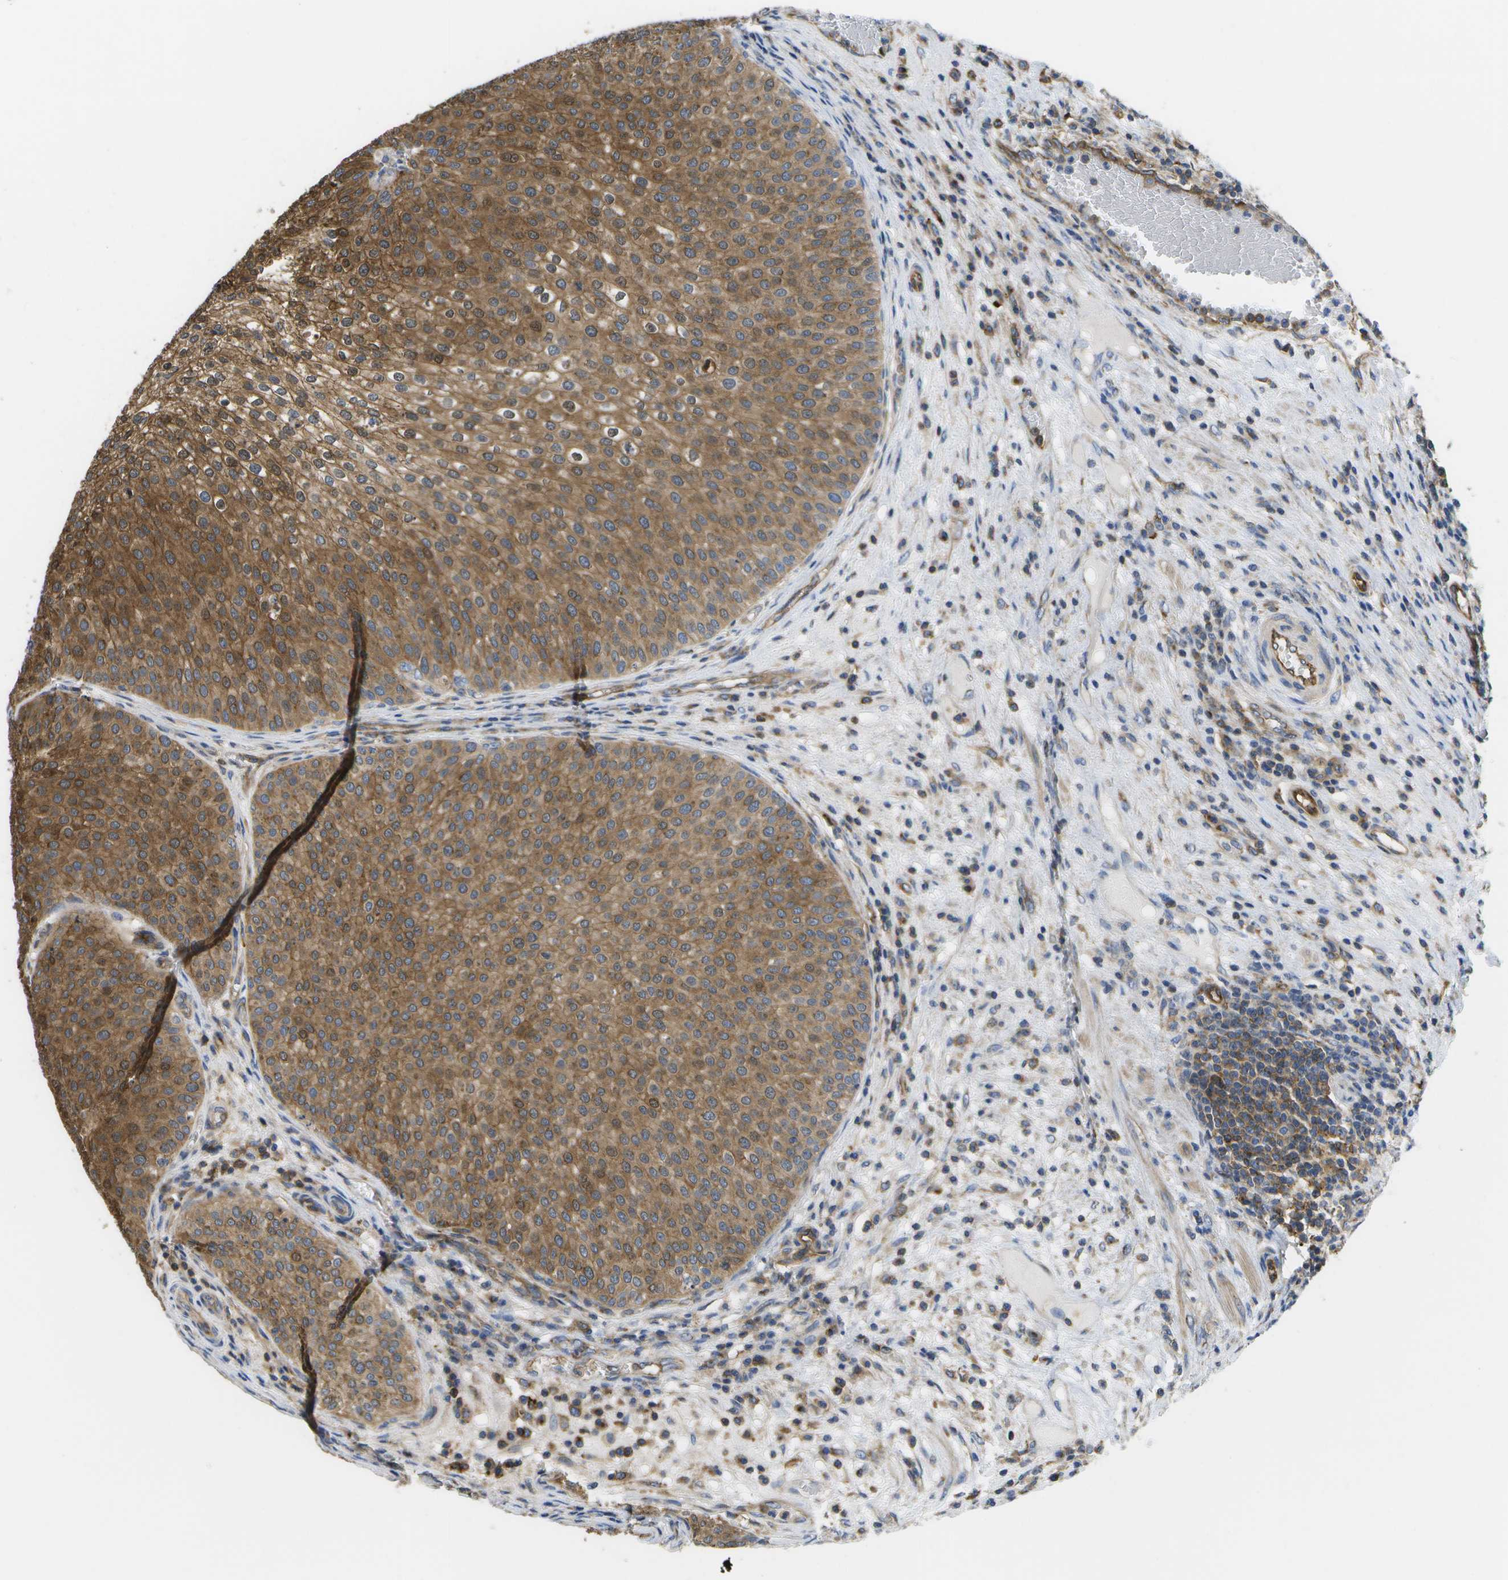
{"staining": {"intensity": "moderate", "quantity": ">75%", "location": "cytoplasmic/membranous"}, "tissue": "urothelial cancer", "cell_type": "Tumor cells", "image_type": "cancer", "snomed": [{"axis": "morphology", "description": "Urothelial carcinoma, Low grade"}, {"axis": "topography", "description": "Smooth muscle"}, {"axis": "topography", "description": "Urinary bladder"}], "caption": "Low-grade urothelial carcinoma tissue exhibits moderate cytoplasmic/membranous positivity in about >75% of tumor cells", "gene": "BST2", "patient": {"sex": "male", "age": 60}}